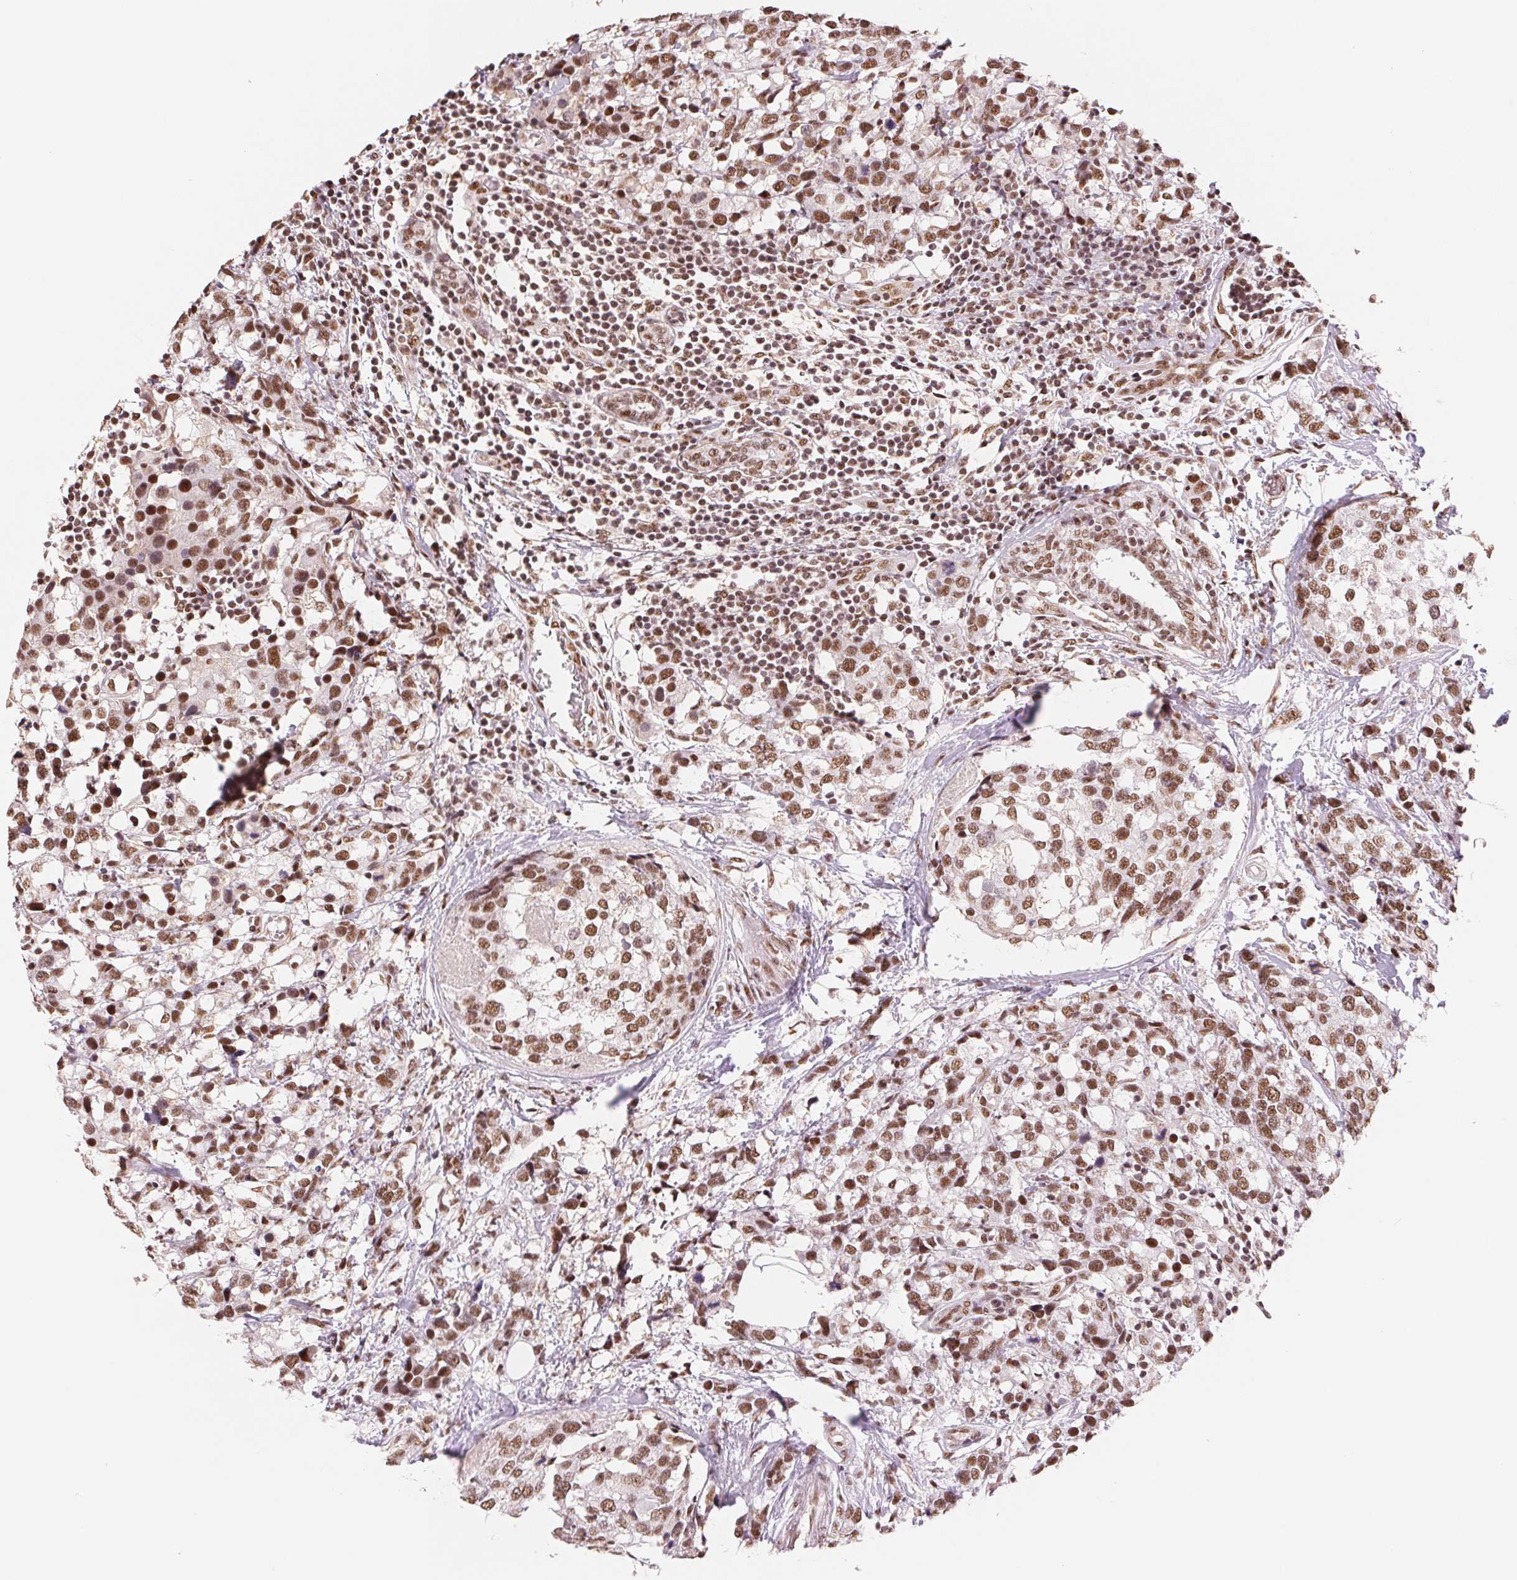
{"staining": {"intensity": "moderate", "quantity": ">75%", "location": "nuclear"}, "tissue": "breast cancer", "cell_type": "Tumor cells", "image_type": "cancer", "snomed": [{"axis": "morphology", "description": "Lobular carcinoma"}, {"axis": "topography", "description": "Breast"}], "caption": "A medium amount of moderate nuclear expression is identified in approximately >75% of tumor cells in lobular carcinoma (breast) tissue. (IHC, brightfield microscopy, high magnification).", "gene": "SREK1", "patient": {"sex": "female", "age": 59}}